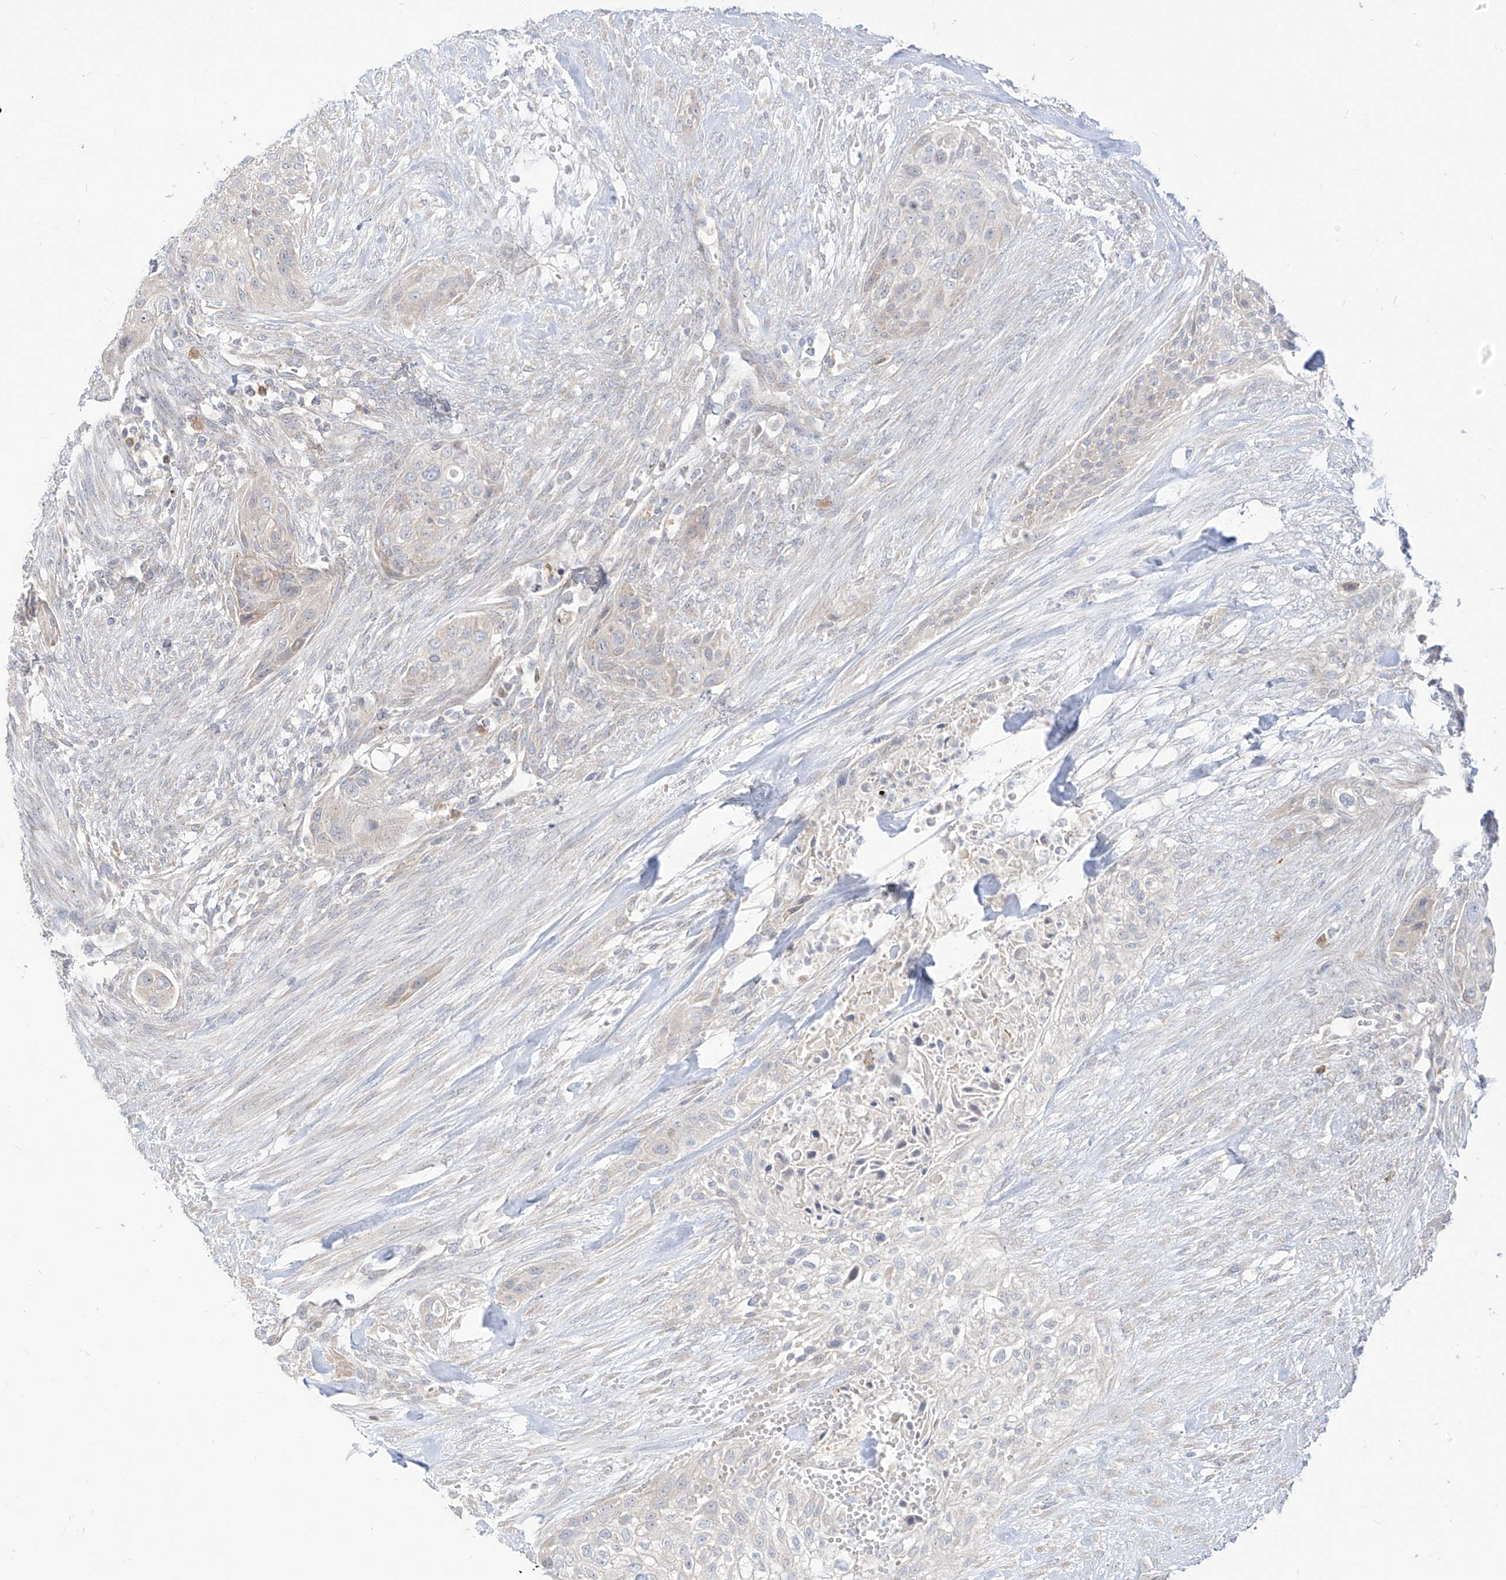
{"staining": {"intensity": "negative", "quantity": "none", "location": "none"}, "tissue": "urothelial cancer", "cell_type": "Tumor cells", "image_type": "cancer", "snomed": [{"axis": "morphology", "description": "Urothelial carcinoma, High grade"}, {"axis": "topography", "description": "Urinary bladder"}], "caption": "High magnification brightfield microscopy of urothelial cancer stained with DAB (brown) and counterstained with hematoxylin (blue): tumor cells show no significant expression. (DAB IHC visualized using brightfield microscopy, high magnification).", "gene": "SYTL3", "patient": {"sex": "male", "age": 35}}